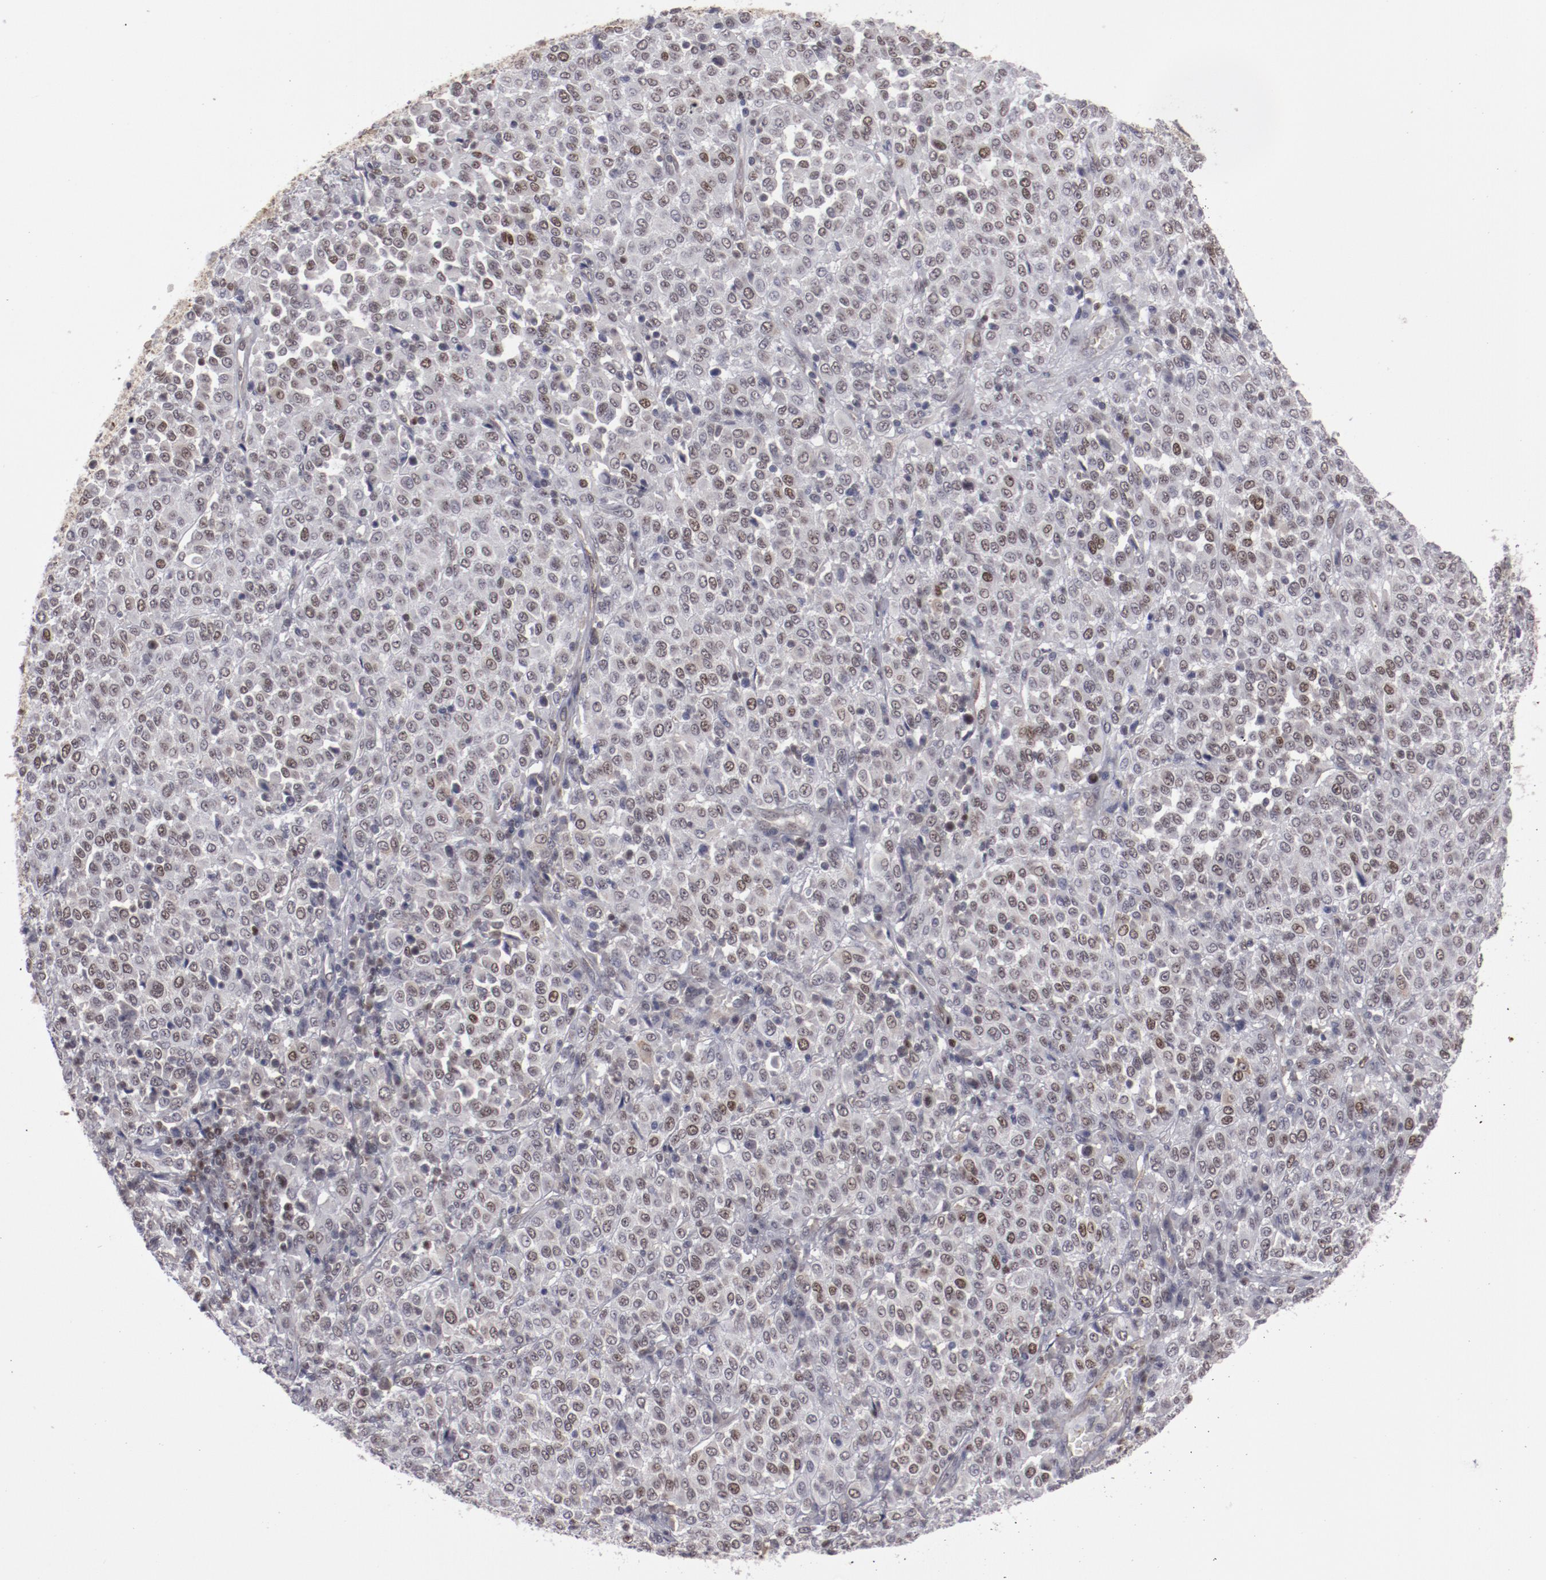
{"staining": {"intensity": "moderate", "quantity": "25%-75%", "location": "nuclear"}, "tissue": "melanoma", "cell_type": "Tumor cells", "image_type": "cancer", "snomed": [{"axis": "morphology", "description": "Malignant melanoma, Metastatic site"}, {"axis": "topography", "description": "Pancreas"}], "caption": "The photomicrograph exhibits a brown stain indicating the presence of a protein in the nuclear of tumor cells in malignant melanoma (metastatic site). (Brightfield microscopy of DAB IHC at high magnification).", "gene": "LEF1", "patient": {"sex": "female", "age": 30}}